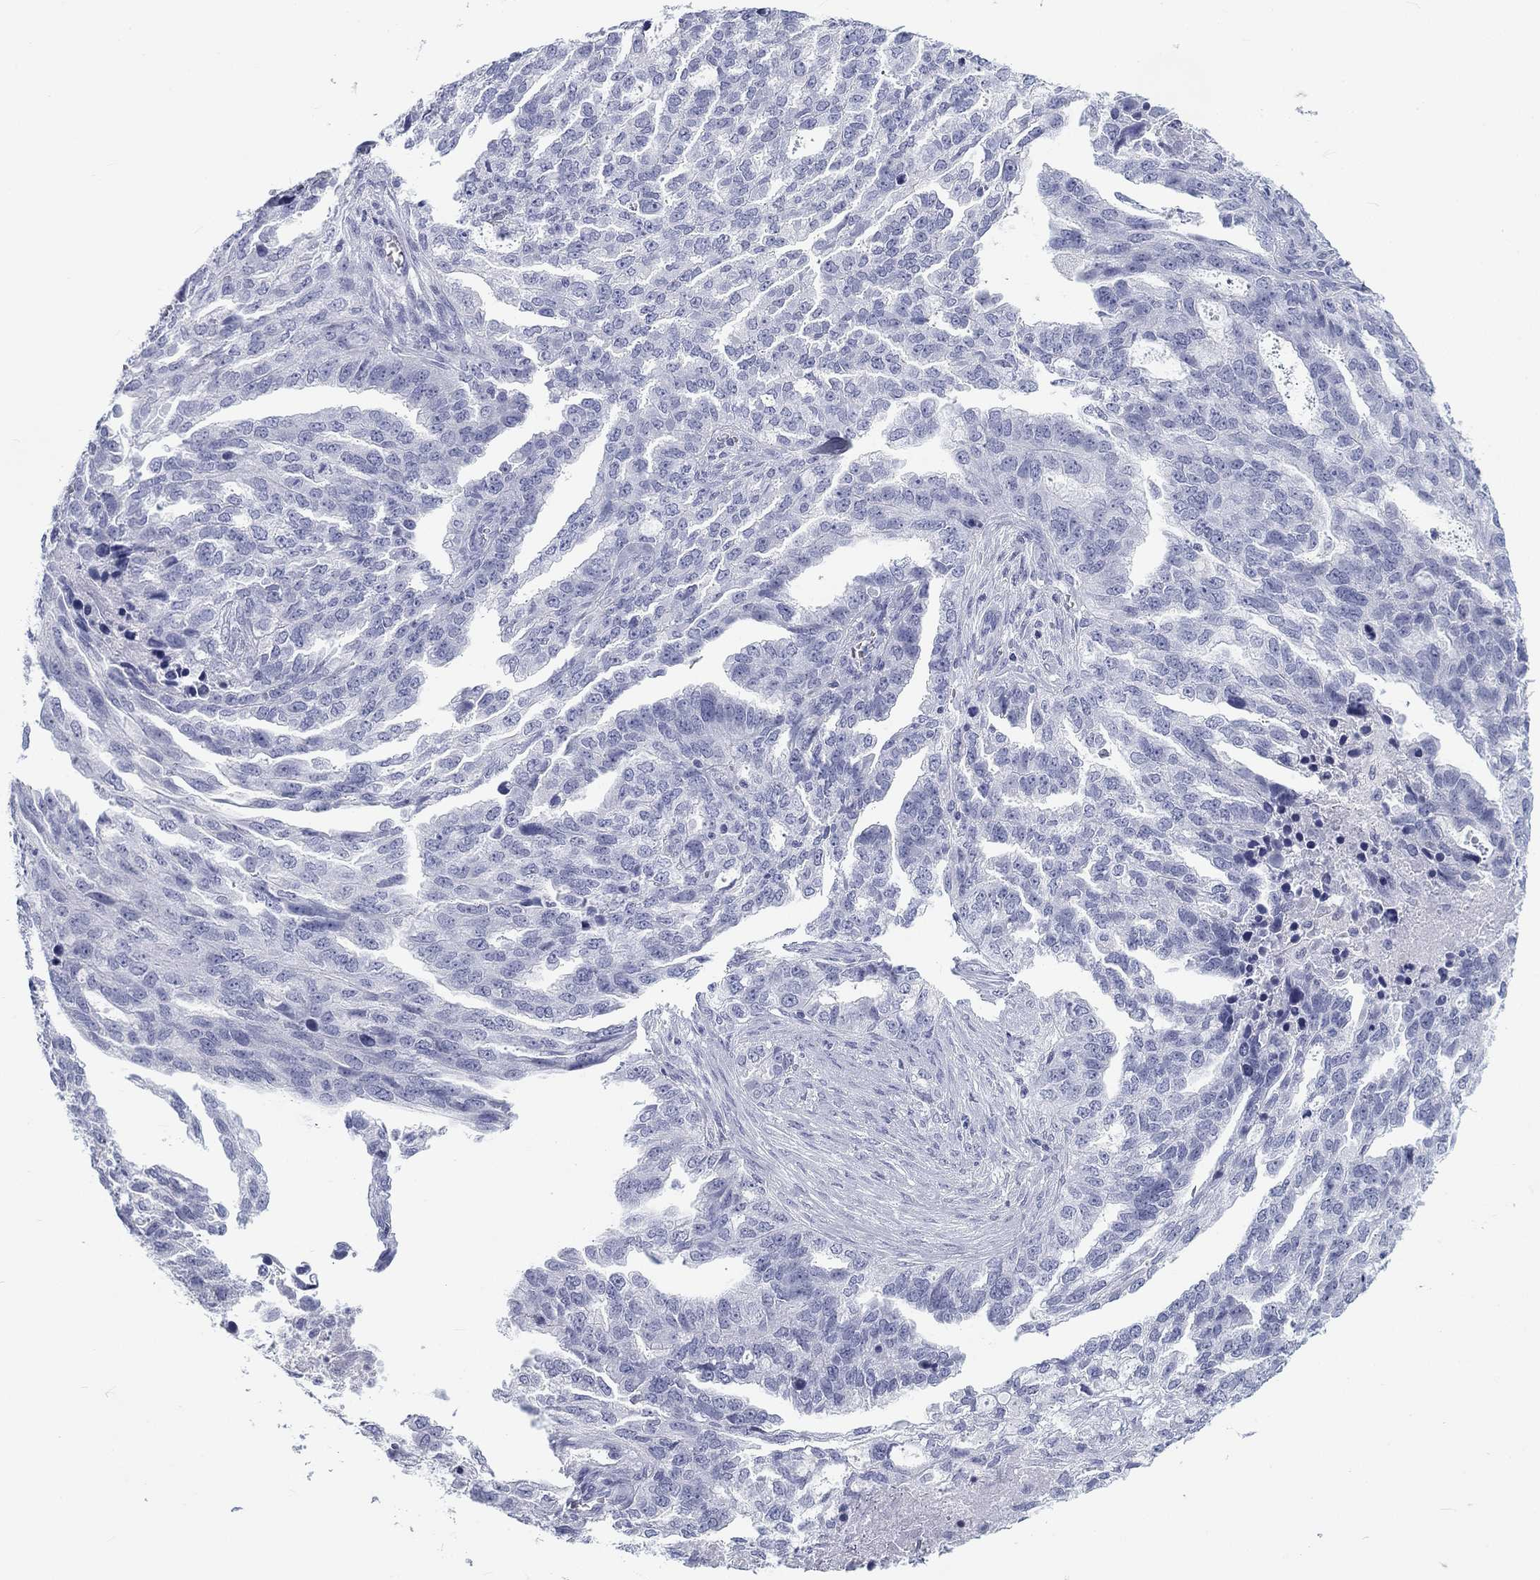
{"staining": {"intensity": "negative", "quantity": "none", "location": "none"}, "tissue": "ovarian cancer", "cell_type": "Tumor cells", "image_type": "cancer", "snomed": [{"axis": "morphology", "description": "Cystadenocarcinoma, serous, NOS"}, {"axis": "topography", "description": "Ovary"}], "caption": "Tumor cells are negative for protein expression in human ovarian cancer. (DAB (3,3'-diaminobenzidine) immunohistochemistry with hematoxylin counter stain).", "gene": "CALB1", "patient": {"sex": "female", "age": 51}}